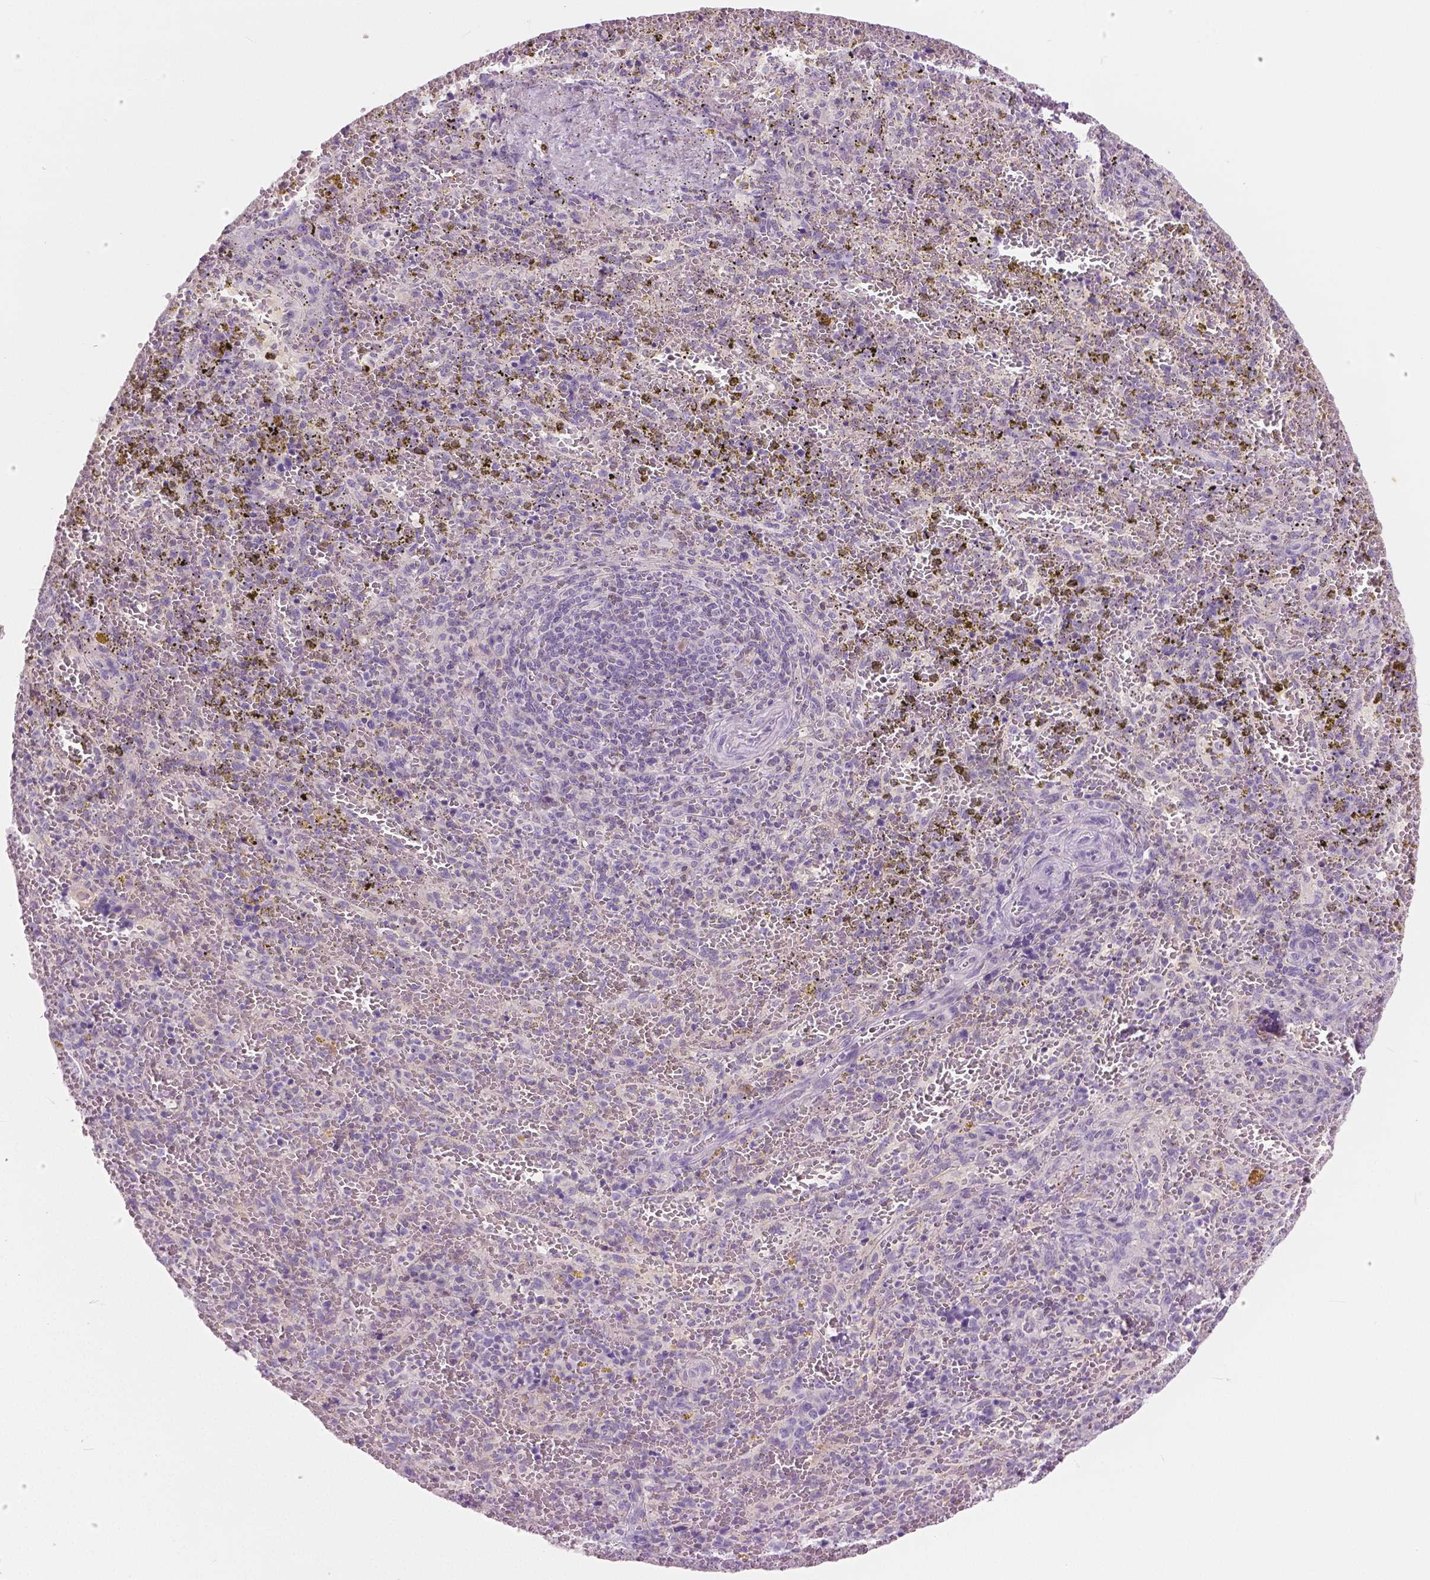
{"staining": {"intensity": "negative", "quantity": "none", "location": "none"}, "tissue": "spleen", "cell_type": "Cells in red pulp", "image_type": "normal", "snomed": [{"axis": "morphology", "description": "Normal tissue, NOS"}, {"axis": "topography", "description": "Spleen"}], "caption": "Cells in red pulp are negative for protein expression in benign human spleen. Brightfield microscopy of IHC stained with DAB (3,3'-diaminobenzidine) (brown) and hematoxylin (blue), captured at high magnification.", "gene": "GALM", "patient": {"sex": "female", "age": 50}}